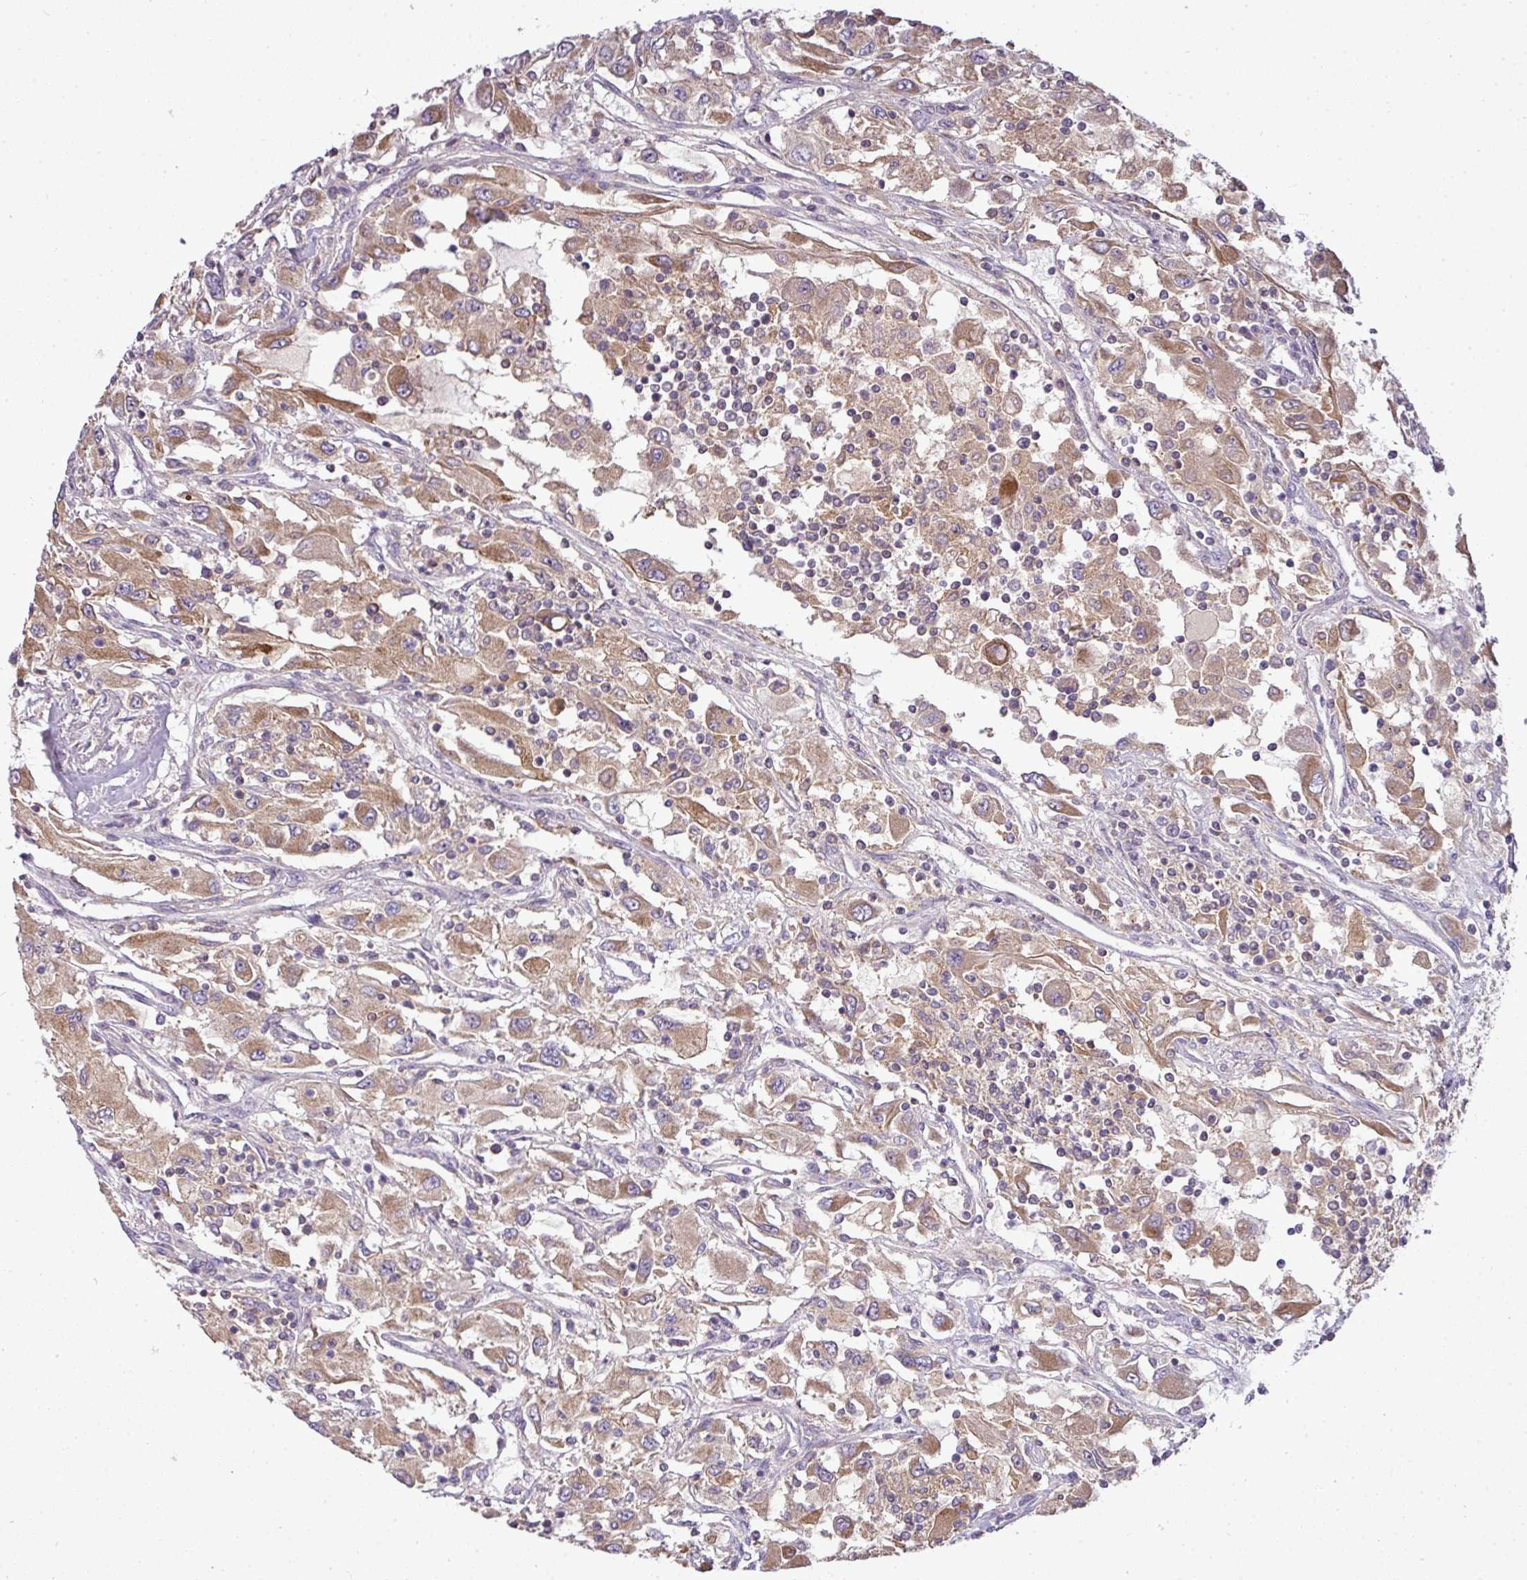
{"staining": {"intensity": "moderate", "quantity": ">75%", "location": "cytoplasmic/membranous"}, "tissue": "renal cancer", "cell_type": "Tumor cells", "image_type": "cancer", "snomed": [{"axis": "morphology", "description": "Adenocarcinoma, NOS"}, {"axis": "topography", "description": "Kidney"}], "caption": "About >75% of tumor cells in renal adenocarcinoma display moderate cytoplasmic/membranous protein staining as visualized by brown immunohistochemical staining.", "gene": "STAT5A", "patient": {"sex": "female", "age": 67}}